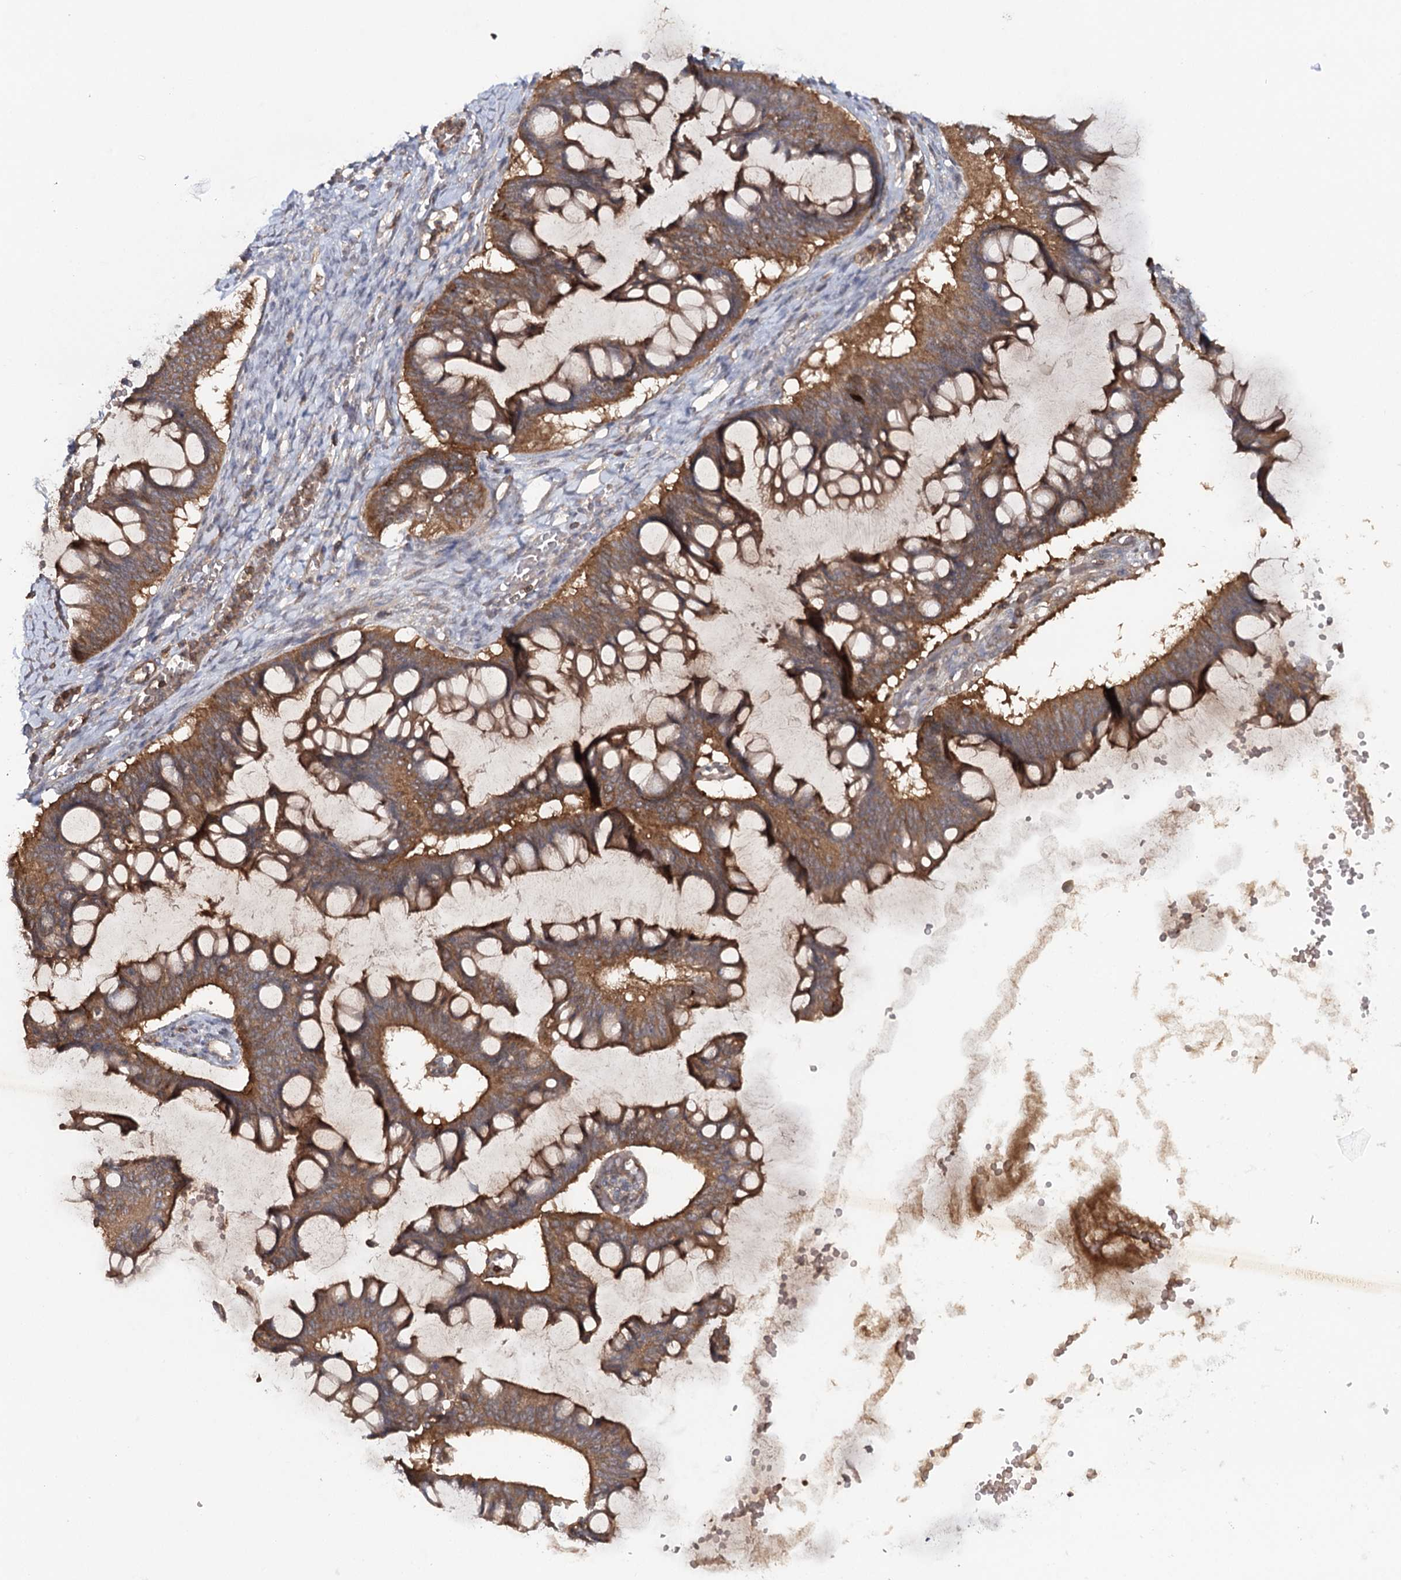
{"staining": {"intensity": "moderate", "quantity": ">75%", "location": "cytoplasmic/membranous"}, "tissue": "ovarian cancer", "cell_type": "Tumor cells", "image_type": "cancer", "snomed": [{"axis": "morphology", "description": "Cystadenocarcinoma, mucinous, NOS"}, {"axis": "topography", "description": "Ovary"}], "caption": "Ovarian cancer was stained to show a protein in brown. There is medium levels of moderate cytoplasmic/membranous staining in about >75% of tumor cells.", "gene": "BCR", "patient": {"sex": "female", "age": 73}}